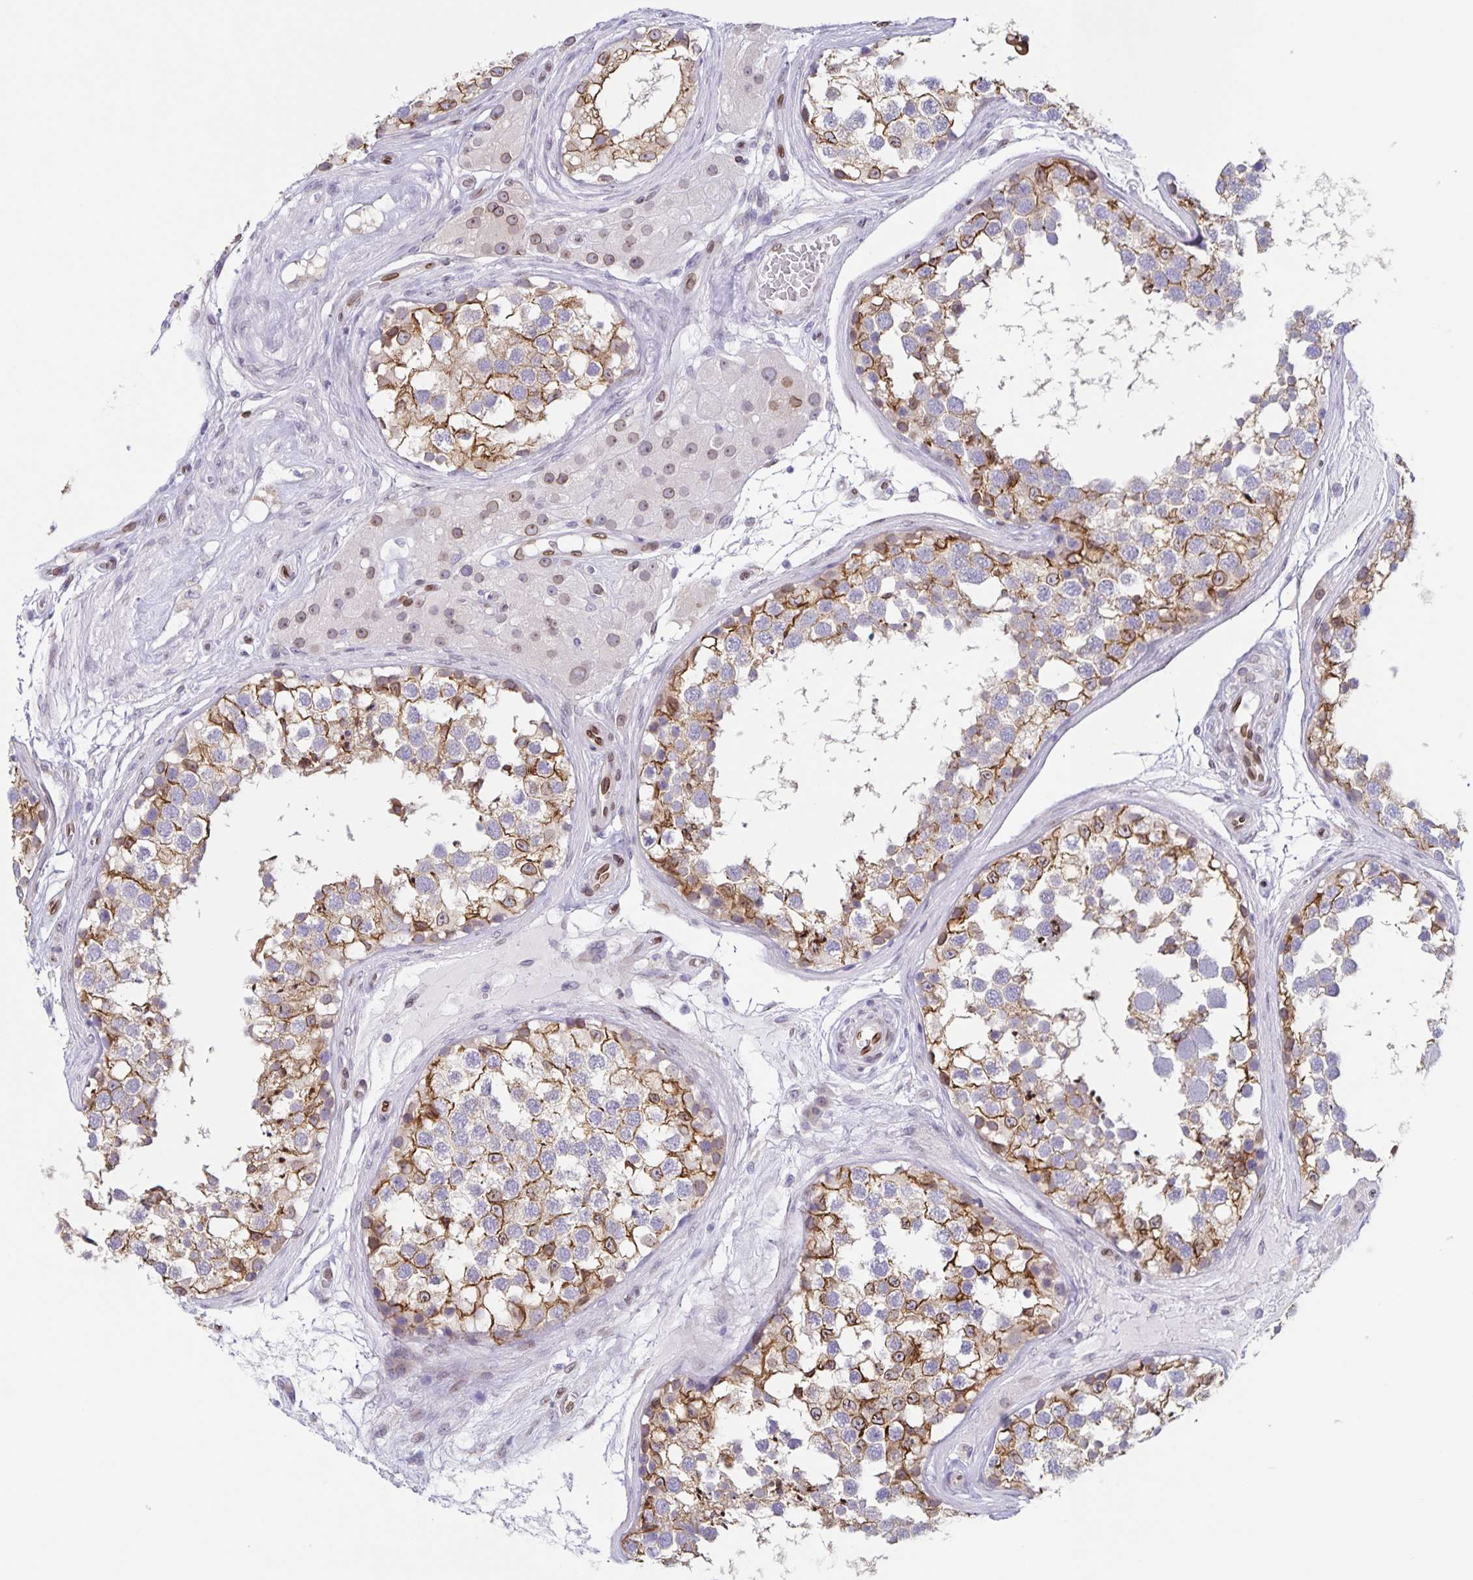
{"staining": {"intensity": "moderate", "quantity": "25%-75%", "location": "cytoplasmic/membranous"}, "tissue": "testis", "cell_type": "Cells in seminiferous ducts", "image_type": "normal", "snomed": [{"axis": "morphology", "description": "Normal tissue, NOS"}, {"axis": "morphology", "description": "Seminoma, NOS"}, {"axis": "topography", "description": "Testis"}], "caption": "Immunohistochemical staining of normal human testis shows 25%-75% levels of moderate cytoplasmic/membranous protein positivity in approximately 25%-75% of cells in seminiferous ducts. Ihc stains the protein of interest in brown and the nuclei are stained blue.", "gene": "SYNE2", "patient": {"sex": "male", "age": 65}}